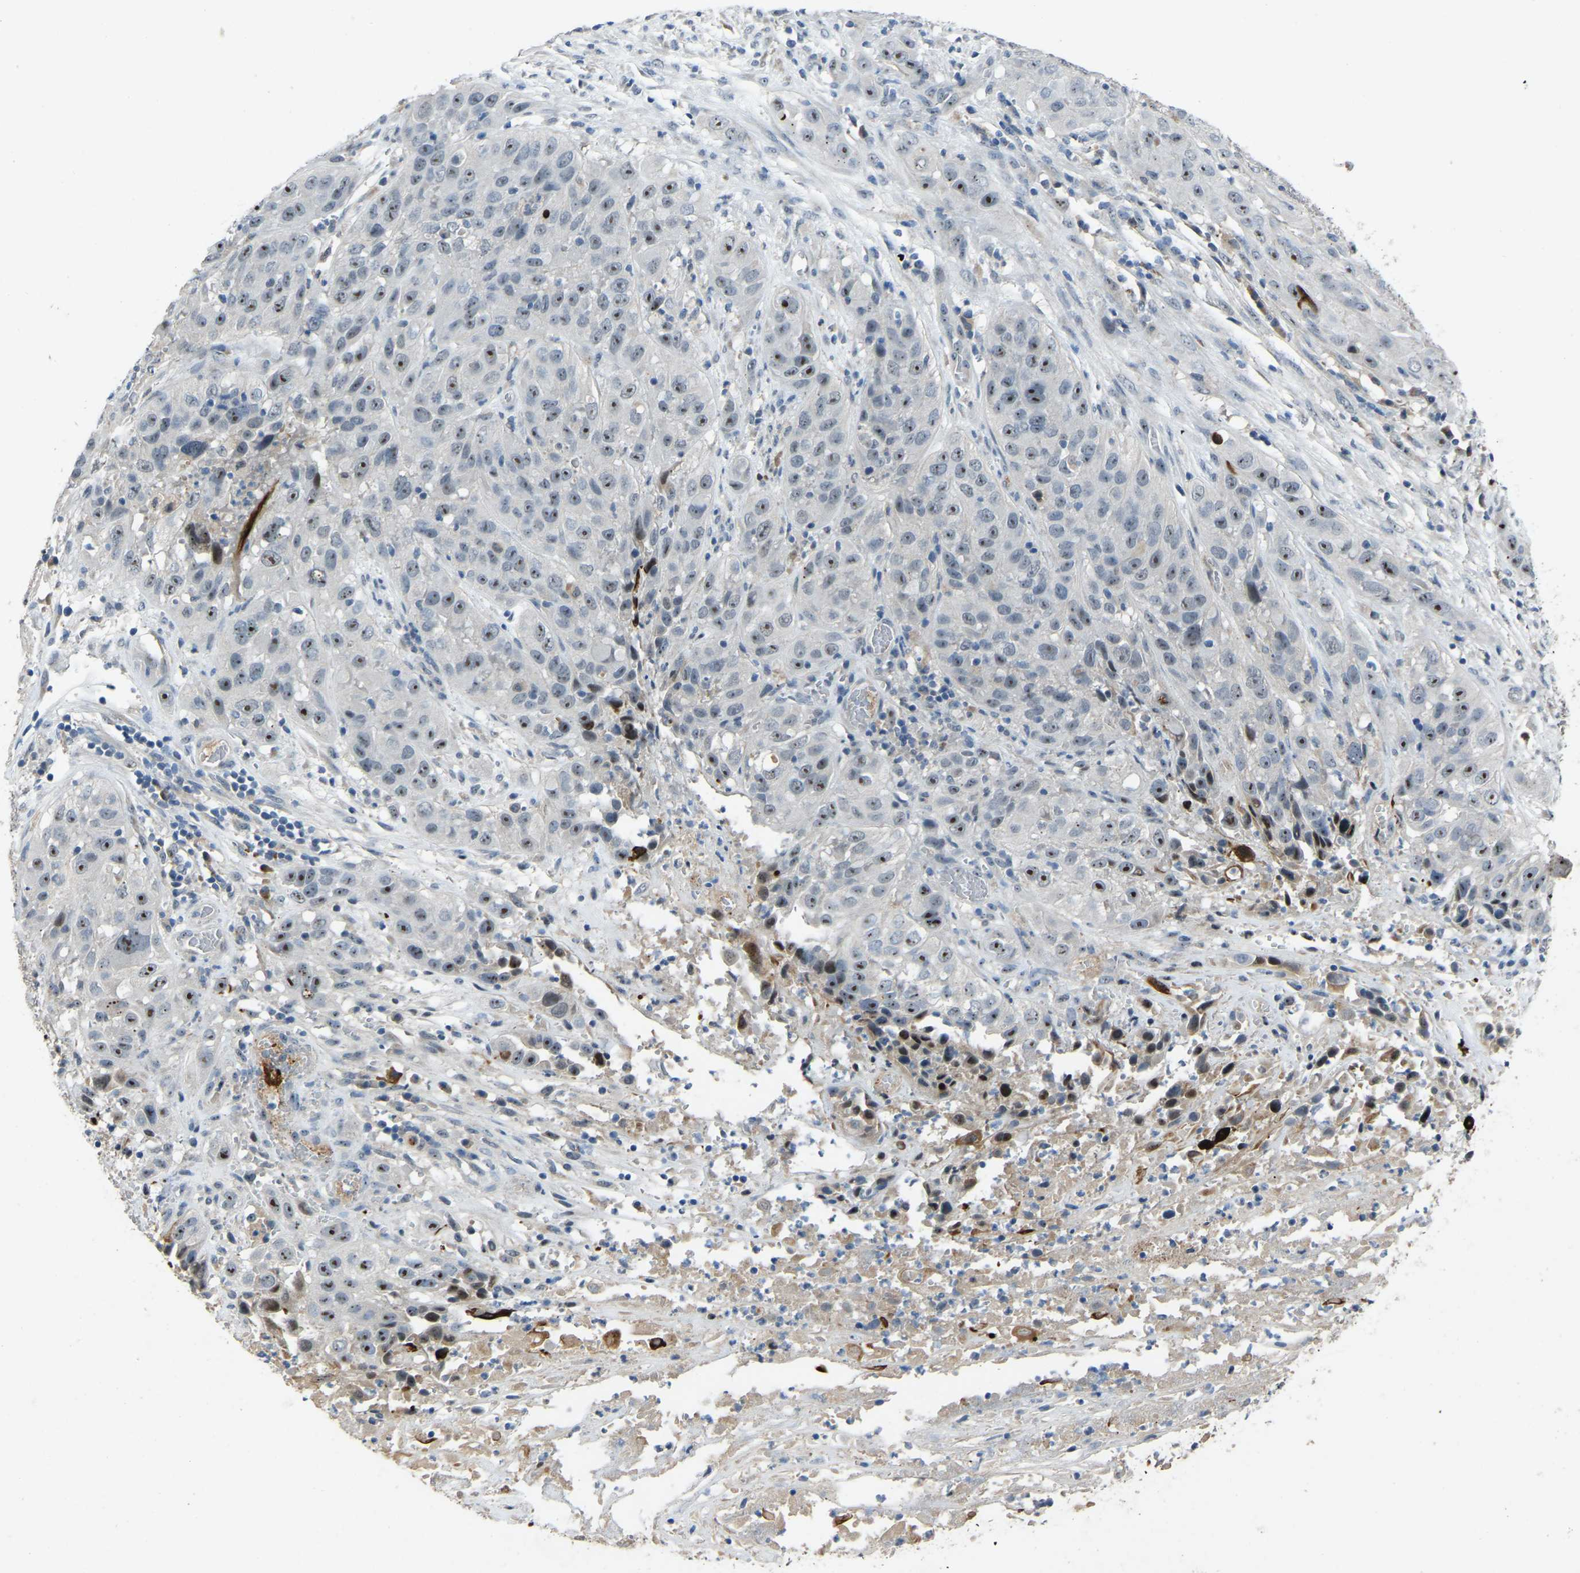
{"staining": {"intensity": "moderate", "quantity": "25%-75%", "location": "nuclear"}, "tissue": "cervical cancer", "cell_type": "Tumor cells", "image_type": "cancer", "snomed": [{"axis": "morphology", "description": "Squamous cell carcinoma, NOS"}, {"axis": "topography", "description": "Cervix"}], "caption": "A brown stain highlights moderate nuclear staining of a protein in squamous cell carcinoma (cervical) tumor cells. (DAB (3,3'-diaminobenzidine) IHC with brightfield microscopy, high magnification).", "gene": "FHIT", "patient": {"sex": "female", "age": 32}}